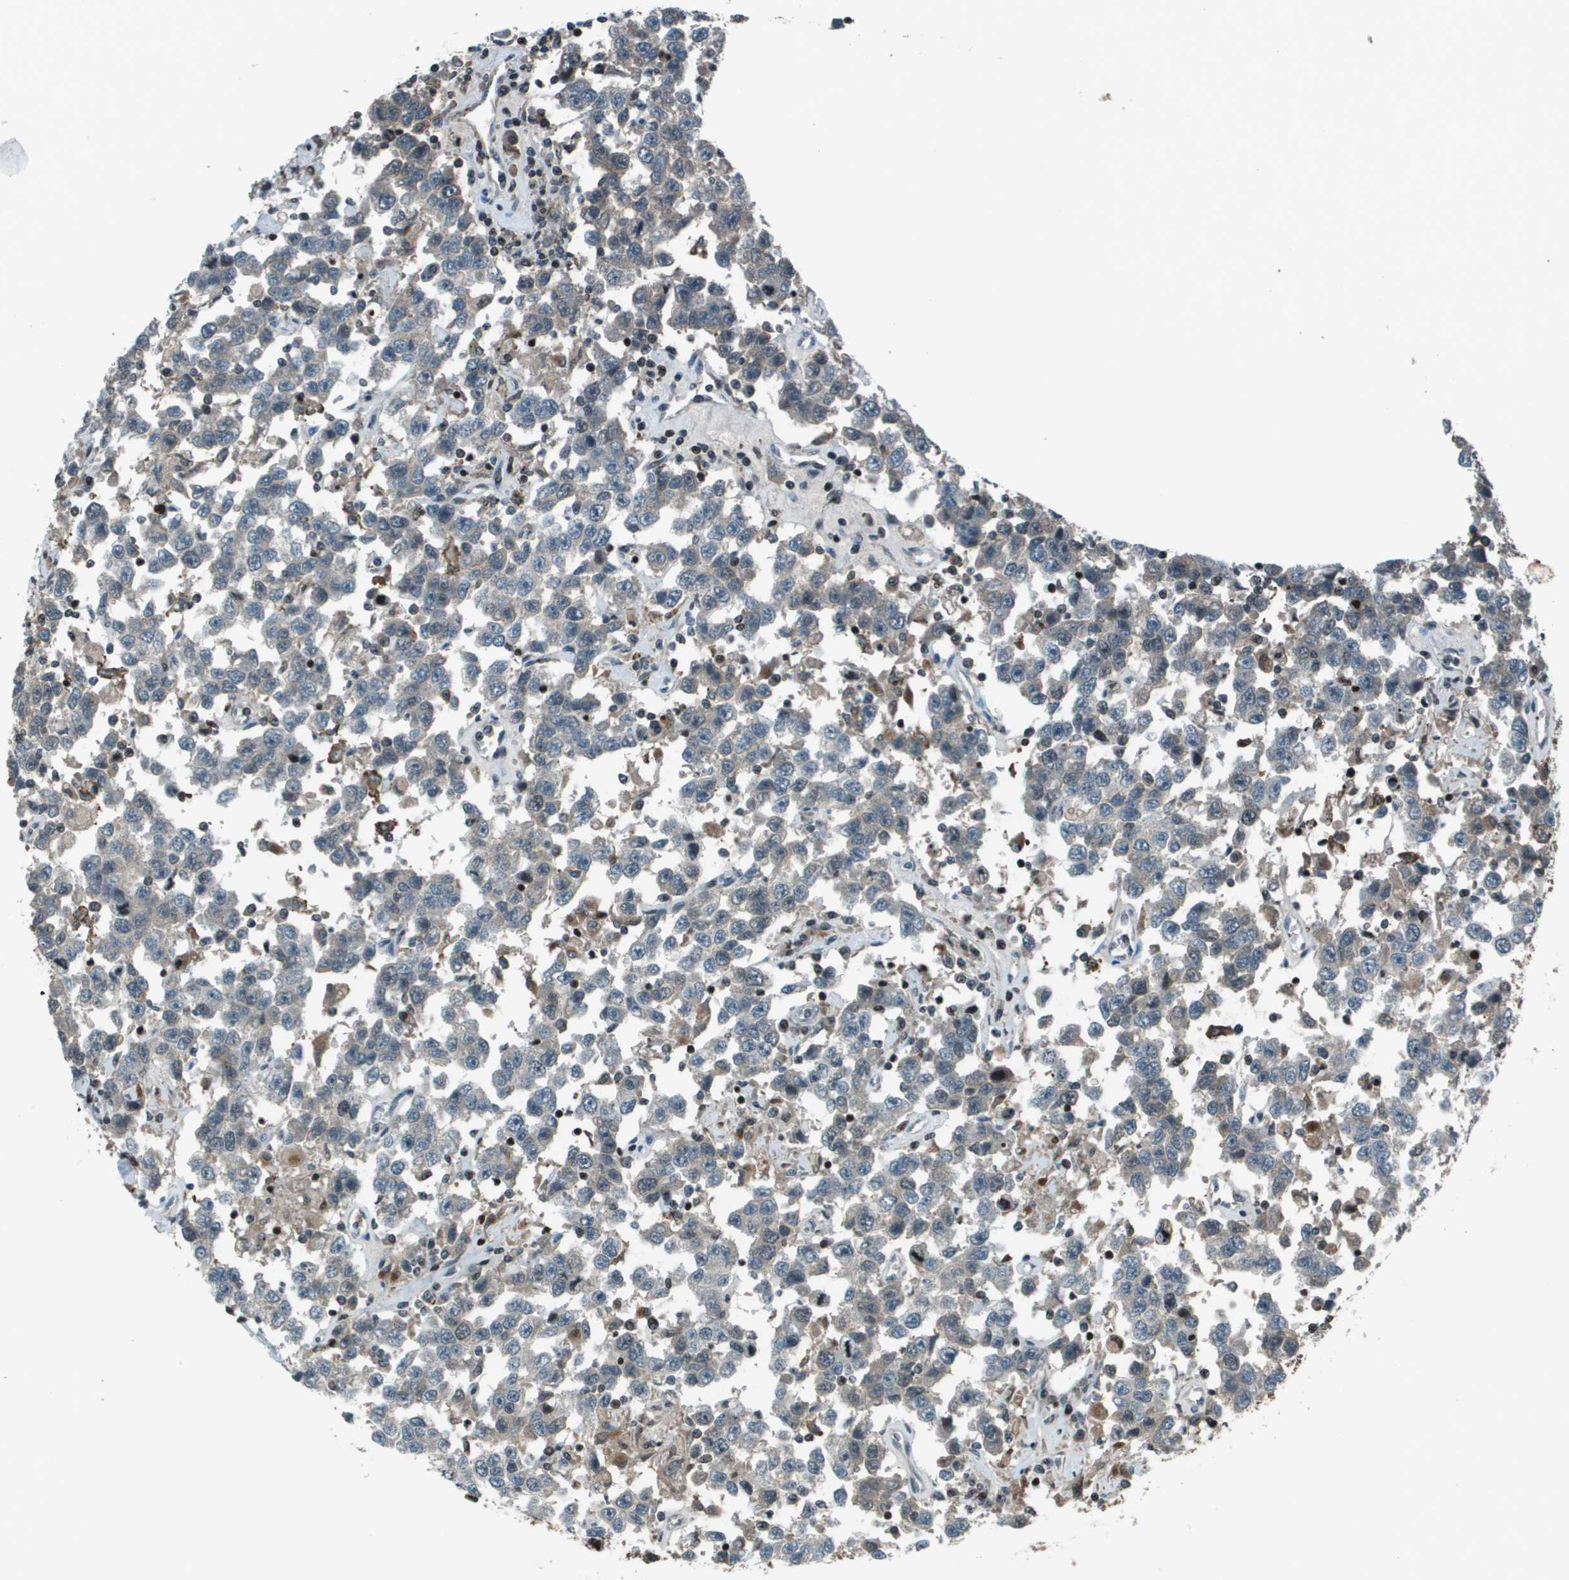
{"staining": {"intensity": "weak", "quantity": "<25%", "location": "cytoplasmic/membranous"}, "tissue": "testis cancer", "cell_type": "Tumor cells", "image_type": "cancer", "snomed": [{"axis": "morphology", "description": "Seminoma, NOS"}, {"axis": "topography", "description": "Testis"}], "caption": "This is an IHC image of testis seminoma. There is no positivity in tumor cells.", "gene": "CXCL12", "patient": {"sex": "male", "age": 41}}